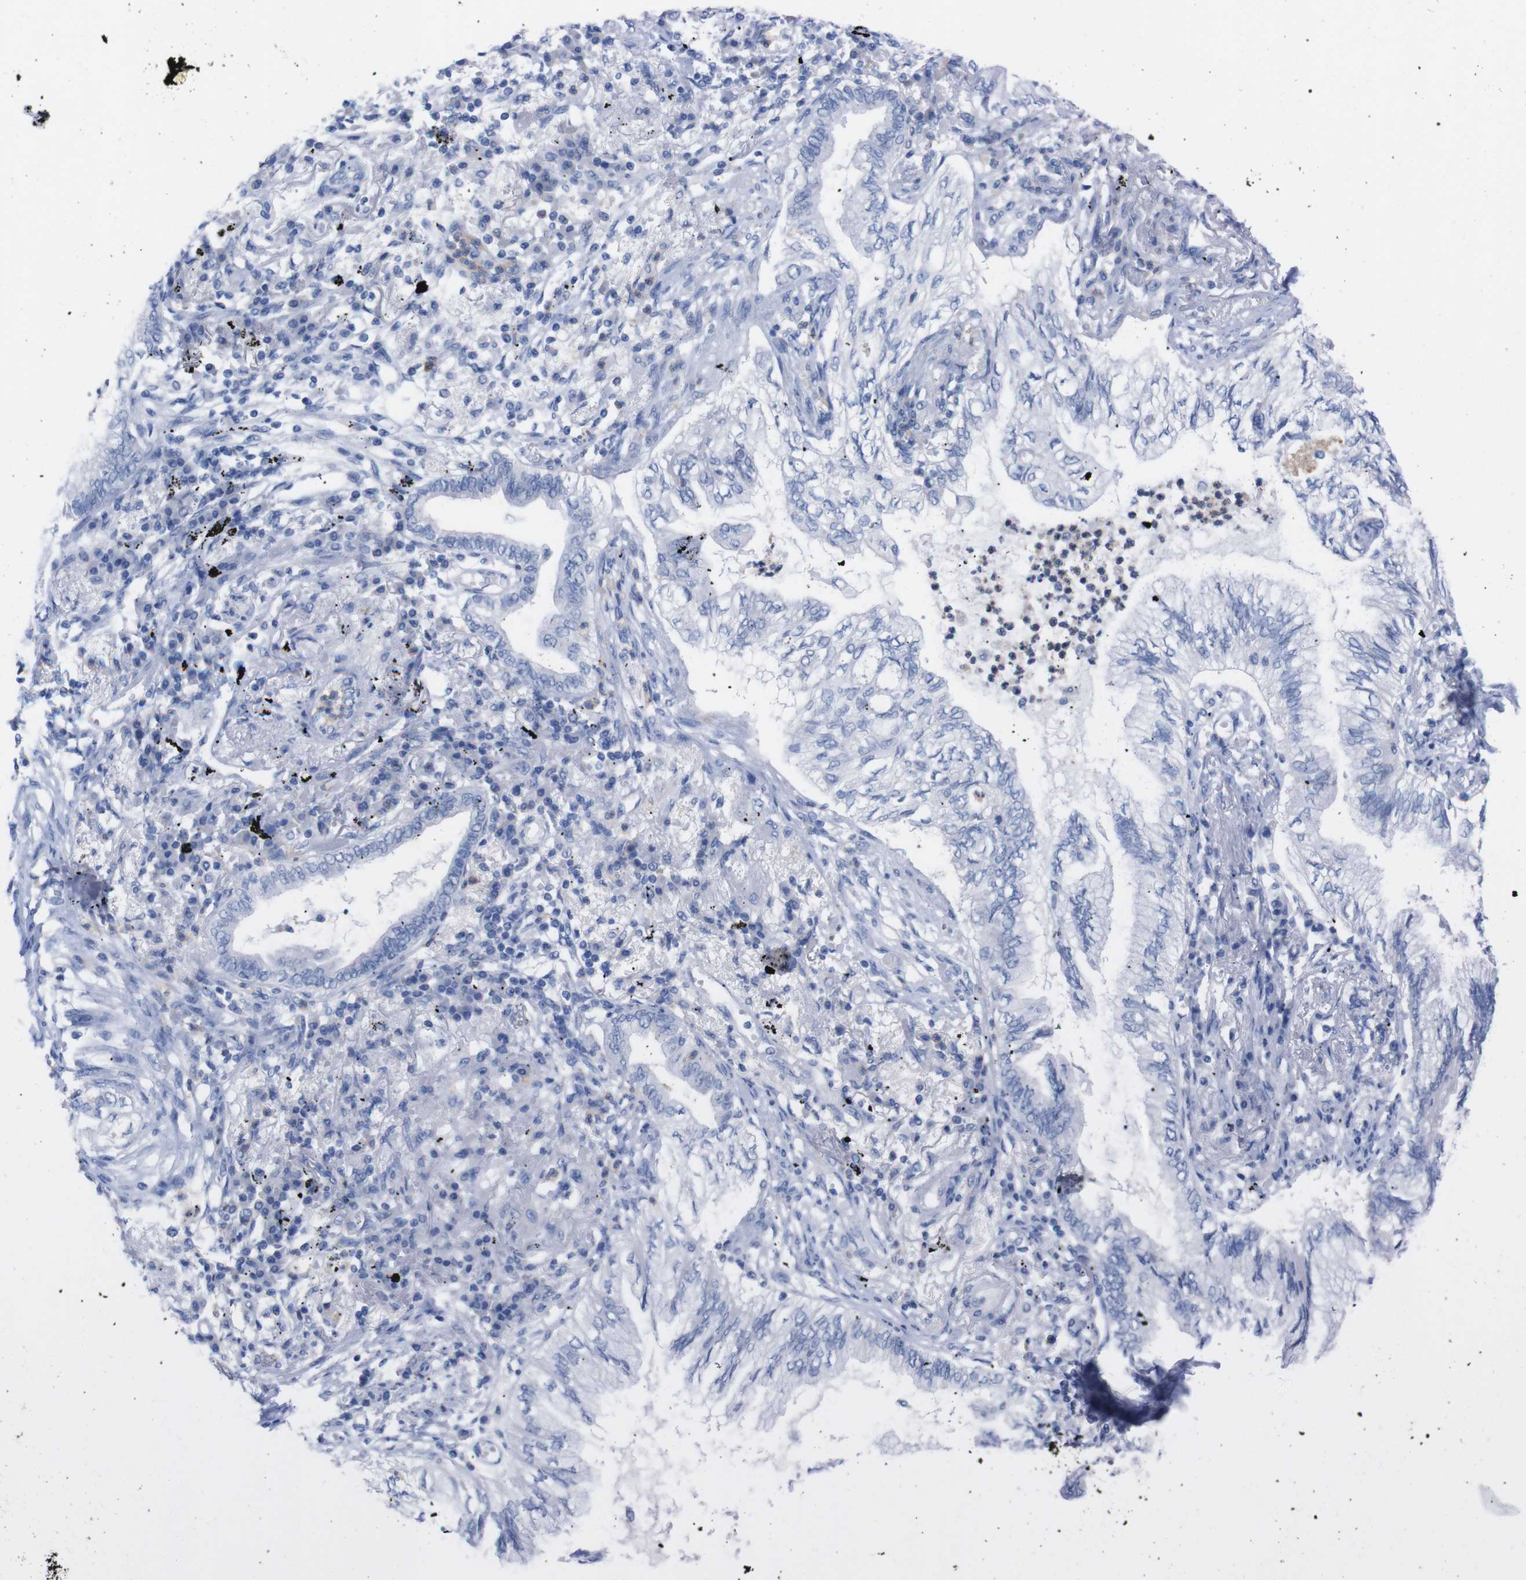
{"staining": {"intensity": "negative", "quantity": "none", "location": "none"}, "tissue": "lung cancer", "cell_type": "Tumor cells", "image_type": "cancer", "snomed": [{"axis": "morphology", "description": "Normal tissue, NOS"}, {"axis": "morphology", "description": "Adenocarcinoma, NOS"}, {"axis": "topography", "description": "Bronchus"}, {"axis": "topography", "description": "Lung"}], "caption": "Lung cancer (adenocarcinoma) was stained to show a protein in brown. There is no significant staining in tumor cells.", "gene": "TMEM243", "patient": {"sex": "female", "age": 70}}